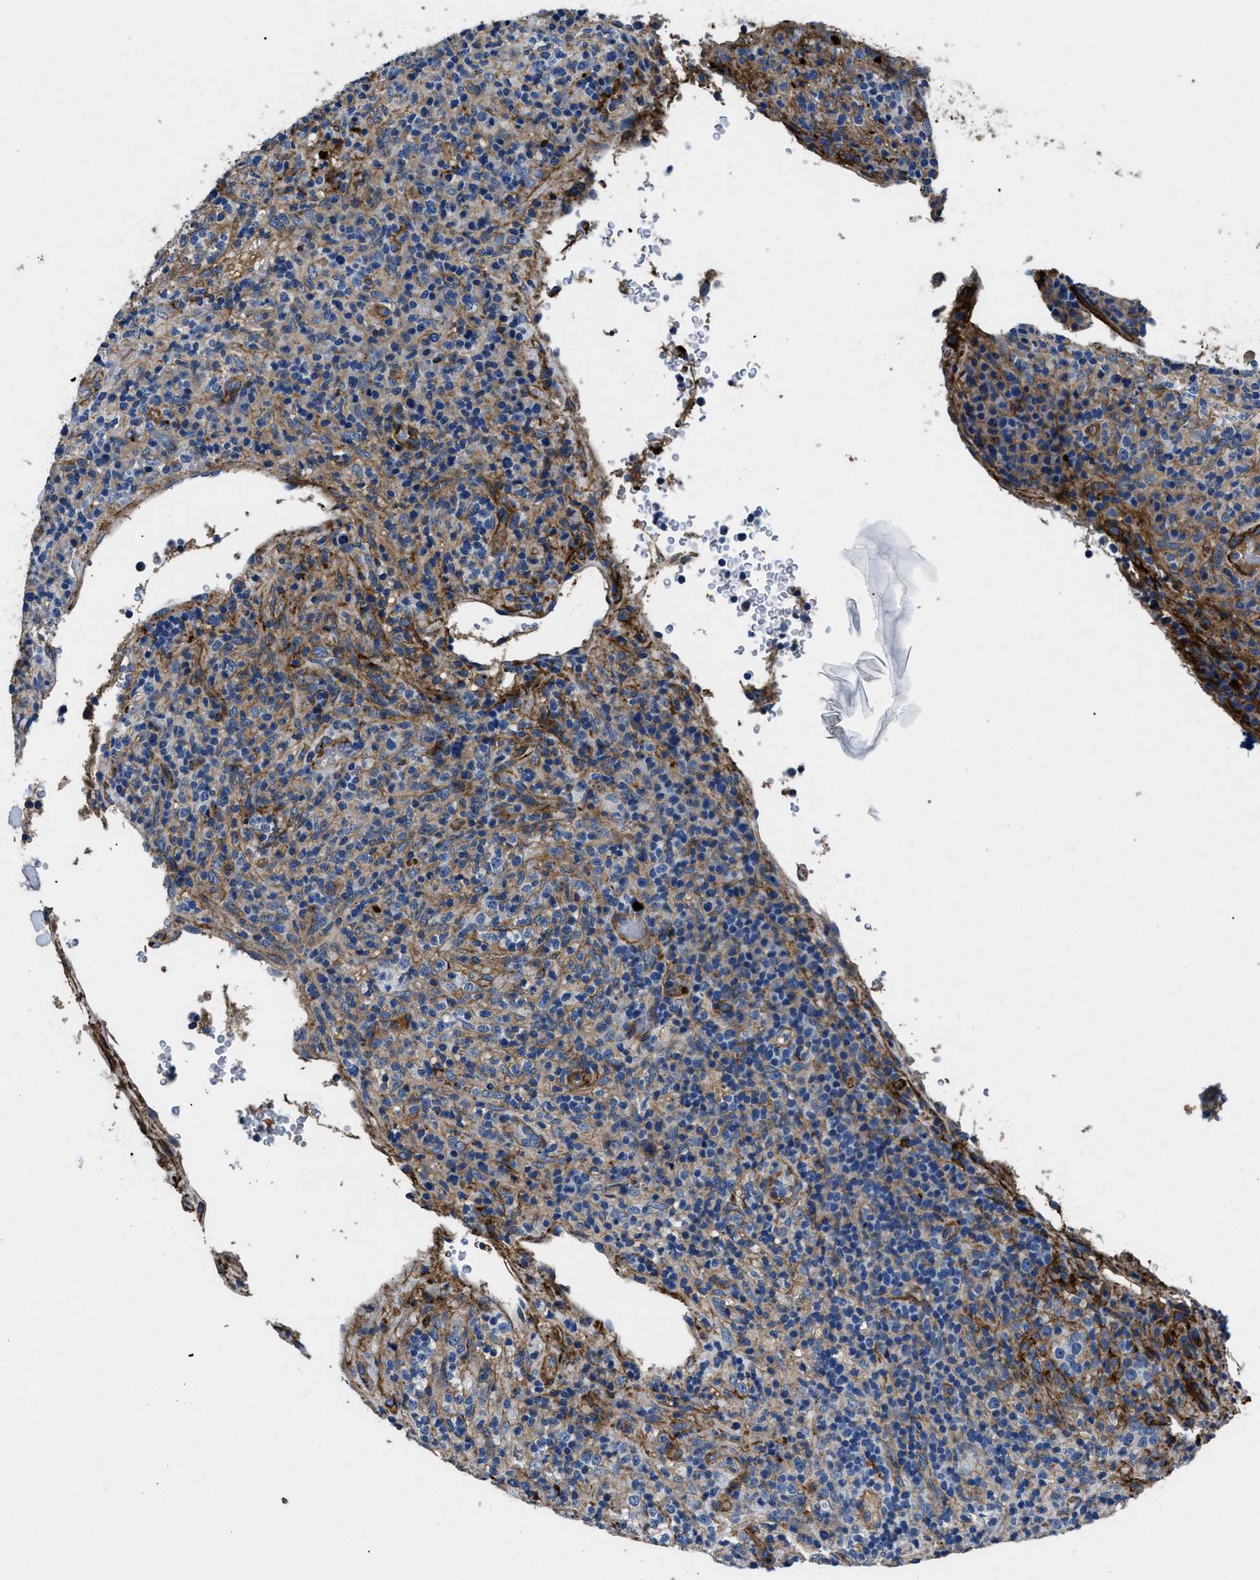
{"staining": {"intensity": "weak", "quantity": "<25%", "location": "cytoplasmic/membranous"}, "tissue": "lymphoma", "cell_type": "Tumor cells", "image_type": "cancer", "snomed": [{"axis": "morphology", "description": "Malignant lymphoma, non-Hodgkin's type, High grade"}, {"axis": "topography", "description": "Lymph node"}], "caption": "A photomicrograph of lymphoma stained for a protein exhibits no brown staining in tumor cells. The staining is performed using DAB (3,3'-diaminobenzidine) brown chromogen with nuclei counter-stained in using hematoxylin.", "gene": "CD276", "patient": {"sex": "female", "age": 76}}